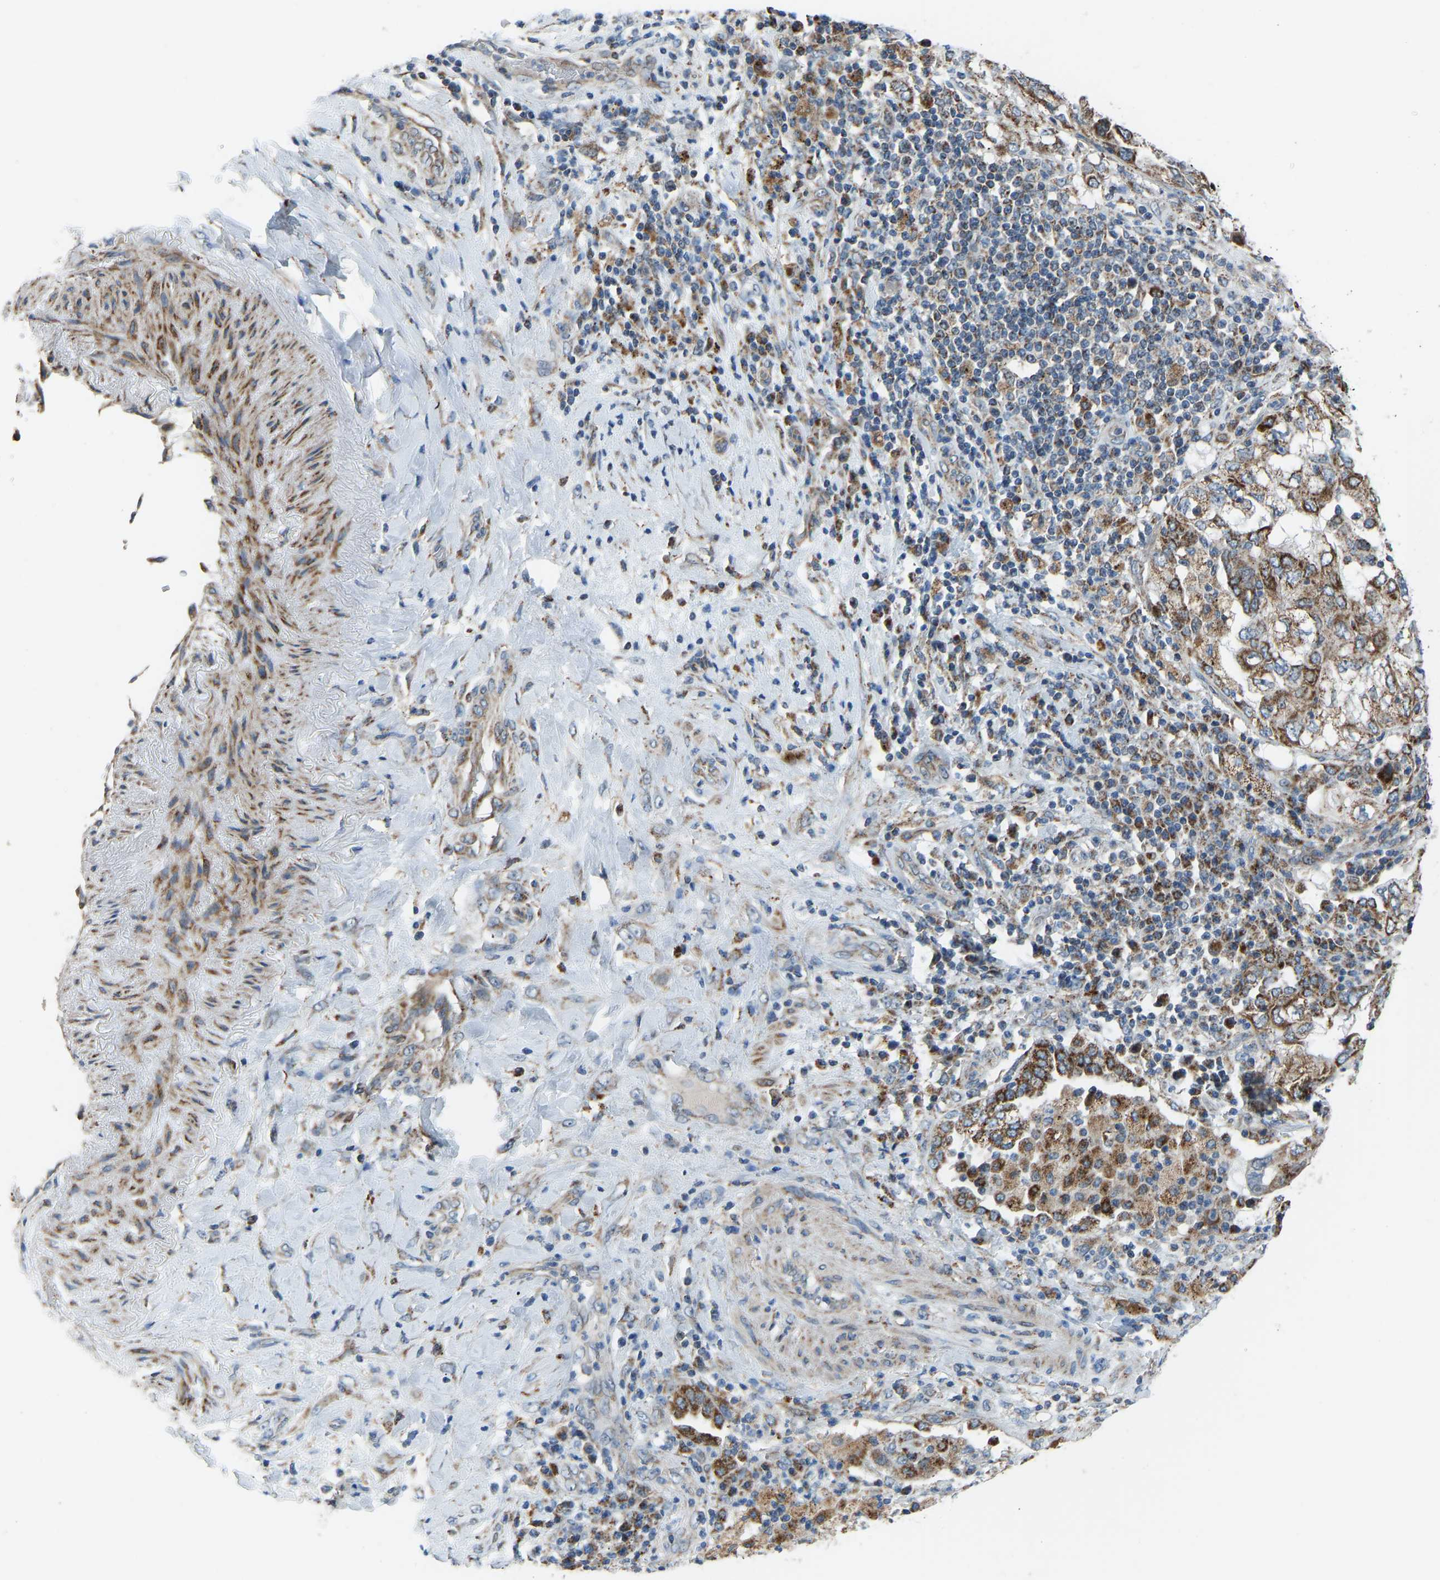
{"staining": {"intensity": "moderate", "quantity": ">75%", "location": "cytoplasmic/membranous"}, "tissue": "lung cancer", "cell_type": "Tumor cells", "image_type": "cancer", "snomed": [{"axis": "morphology", "description": "Adenocarcinoma, NOS"}, {"axis": "topography", "description": "Lung"}], "caption": "This is an image of immunohistochemistry staining of lung cancer (adenocarcinoma), which shows moderate staining in the cytoplasmic/membranous of tumor cells.", "gene": "SMIM20", "patient": {"sex": "male", "age": 64}}